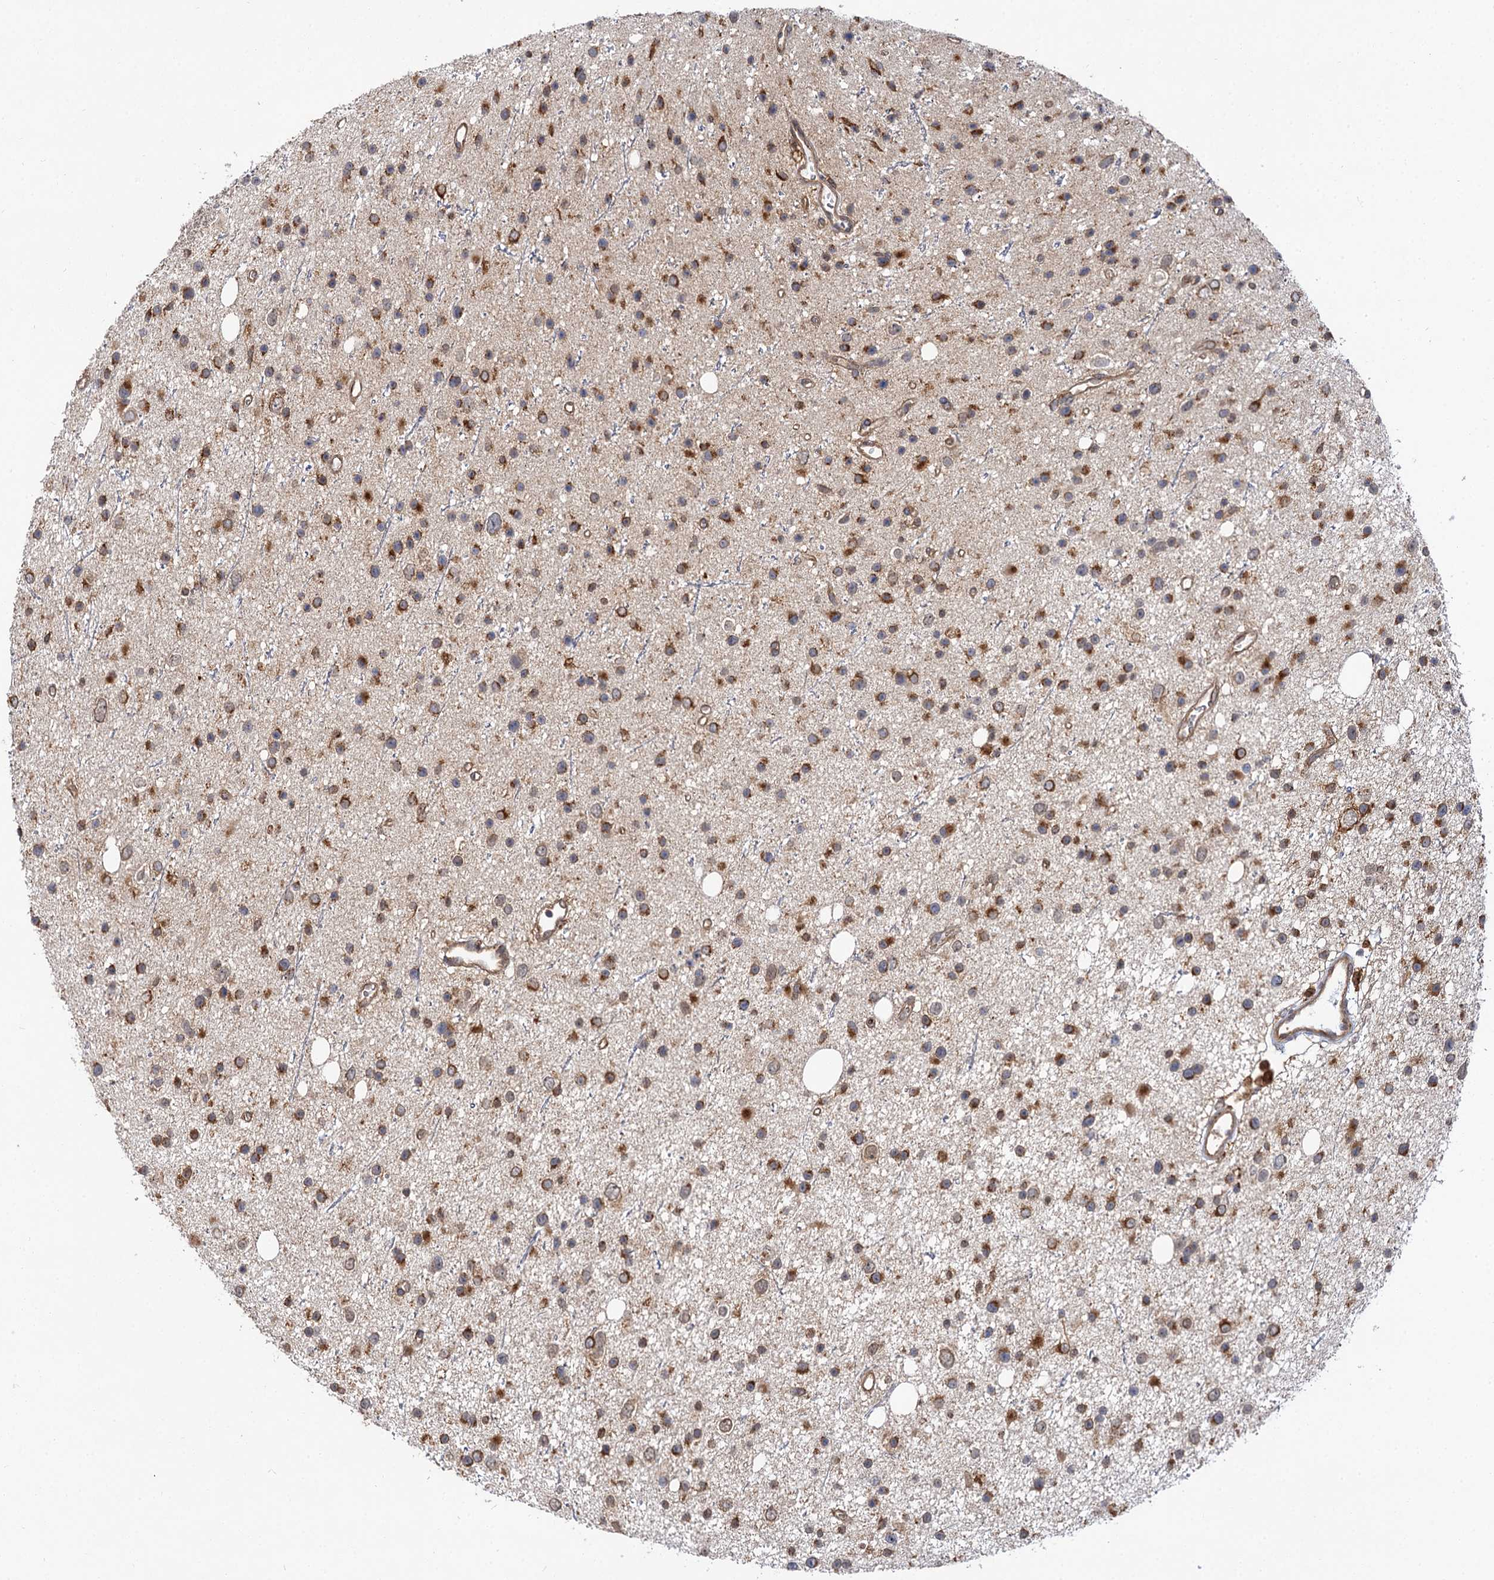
{"staining": {"intensity": "moderate", "quantity": ">75%", "location": "cytoplasmic/membranous"}, "tissue": "glioma", "cell_type": "Tumor cells", "image_type": "cancer", "snomed": [{"axis": "morphology", "description": "Glioma, malignant, Low grade"}, {"axis": "topography", "description": "Cerebral cortex"}], "caption": "About >75% of tumor cells in human malignant glioma (low-grade) demonstrate moderate cytoplasmic/membranous protein staining as visualized by brown immunohistochemical staining.", "gene": "PPIP5K2", "patient": {"sex": "female", "age": 39}}